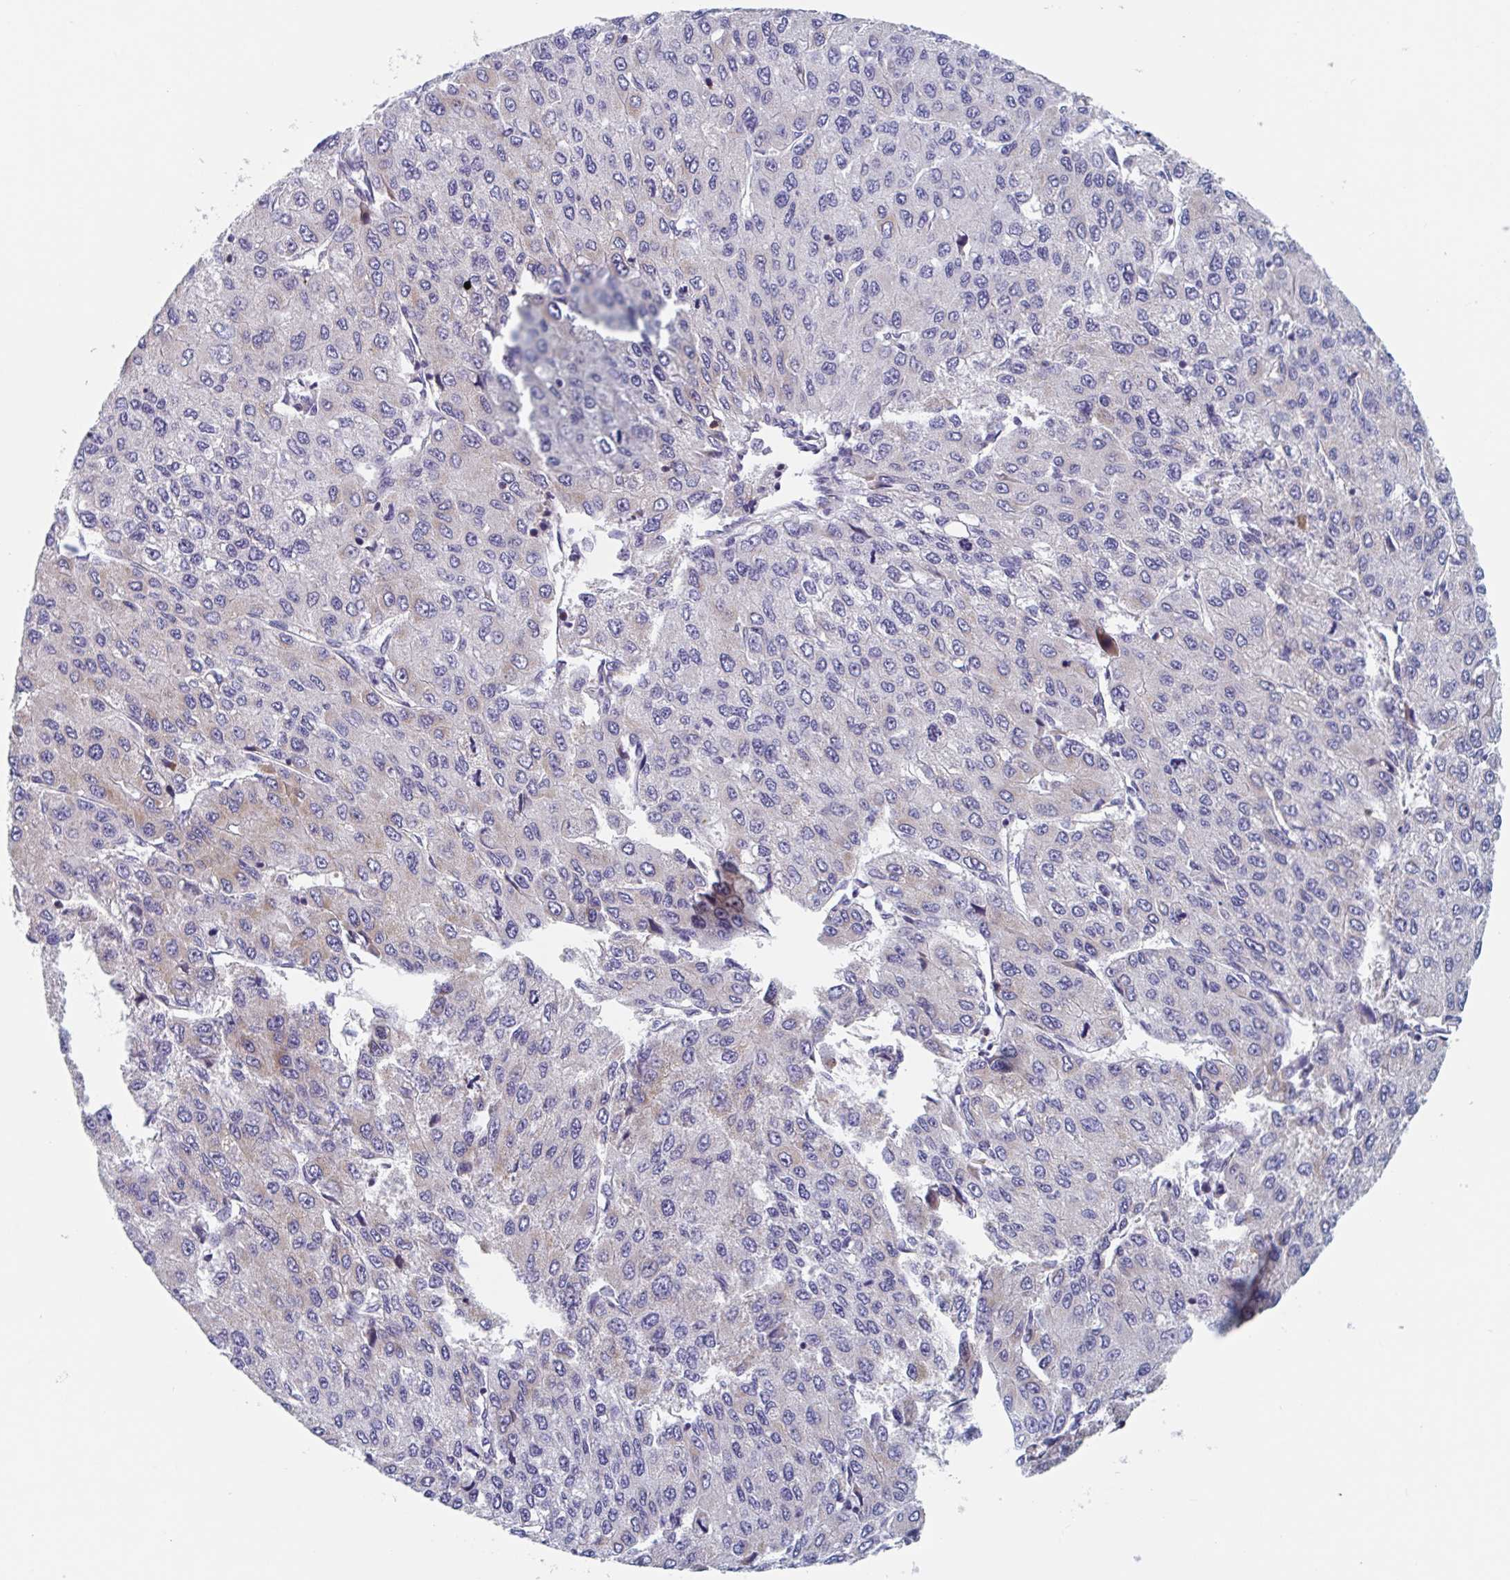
{"staining": {"intensity": "negative", "quantity": "none", "location": "none"}, "tissue": "liver cancer", "cell_type": "Tumor cells", "image_type": "cancer", "snomed": [{"axis": "morphology", "description": "Carcinoma, Hepatocellular, NOS"}, {"axis": "topography", "description": "Liver"}], "caption": "Tumor cells are negative for protein expression in human liver cancer.", "gene": "MRPL53", "patient": {"sex": "female", "age": 66}}